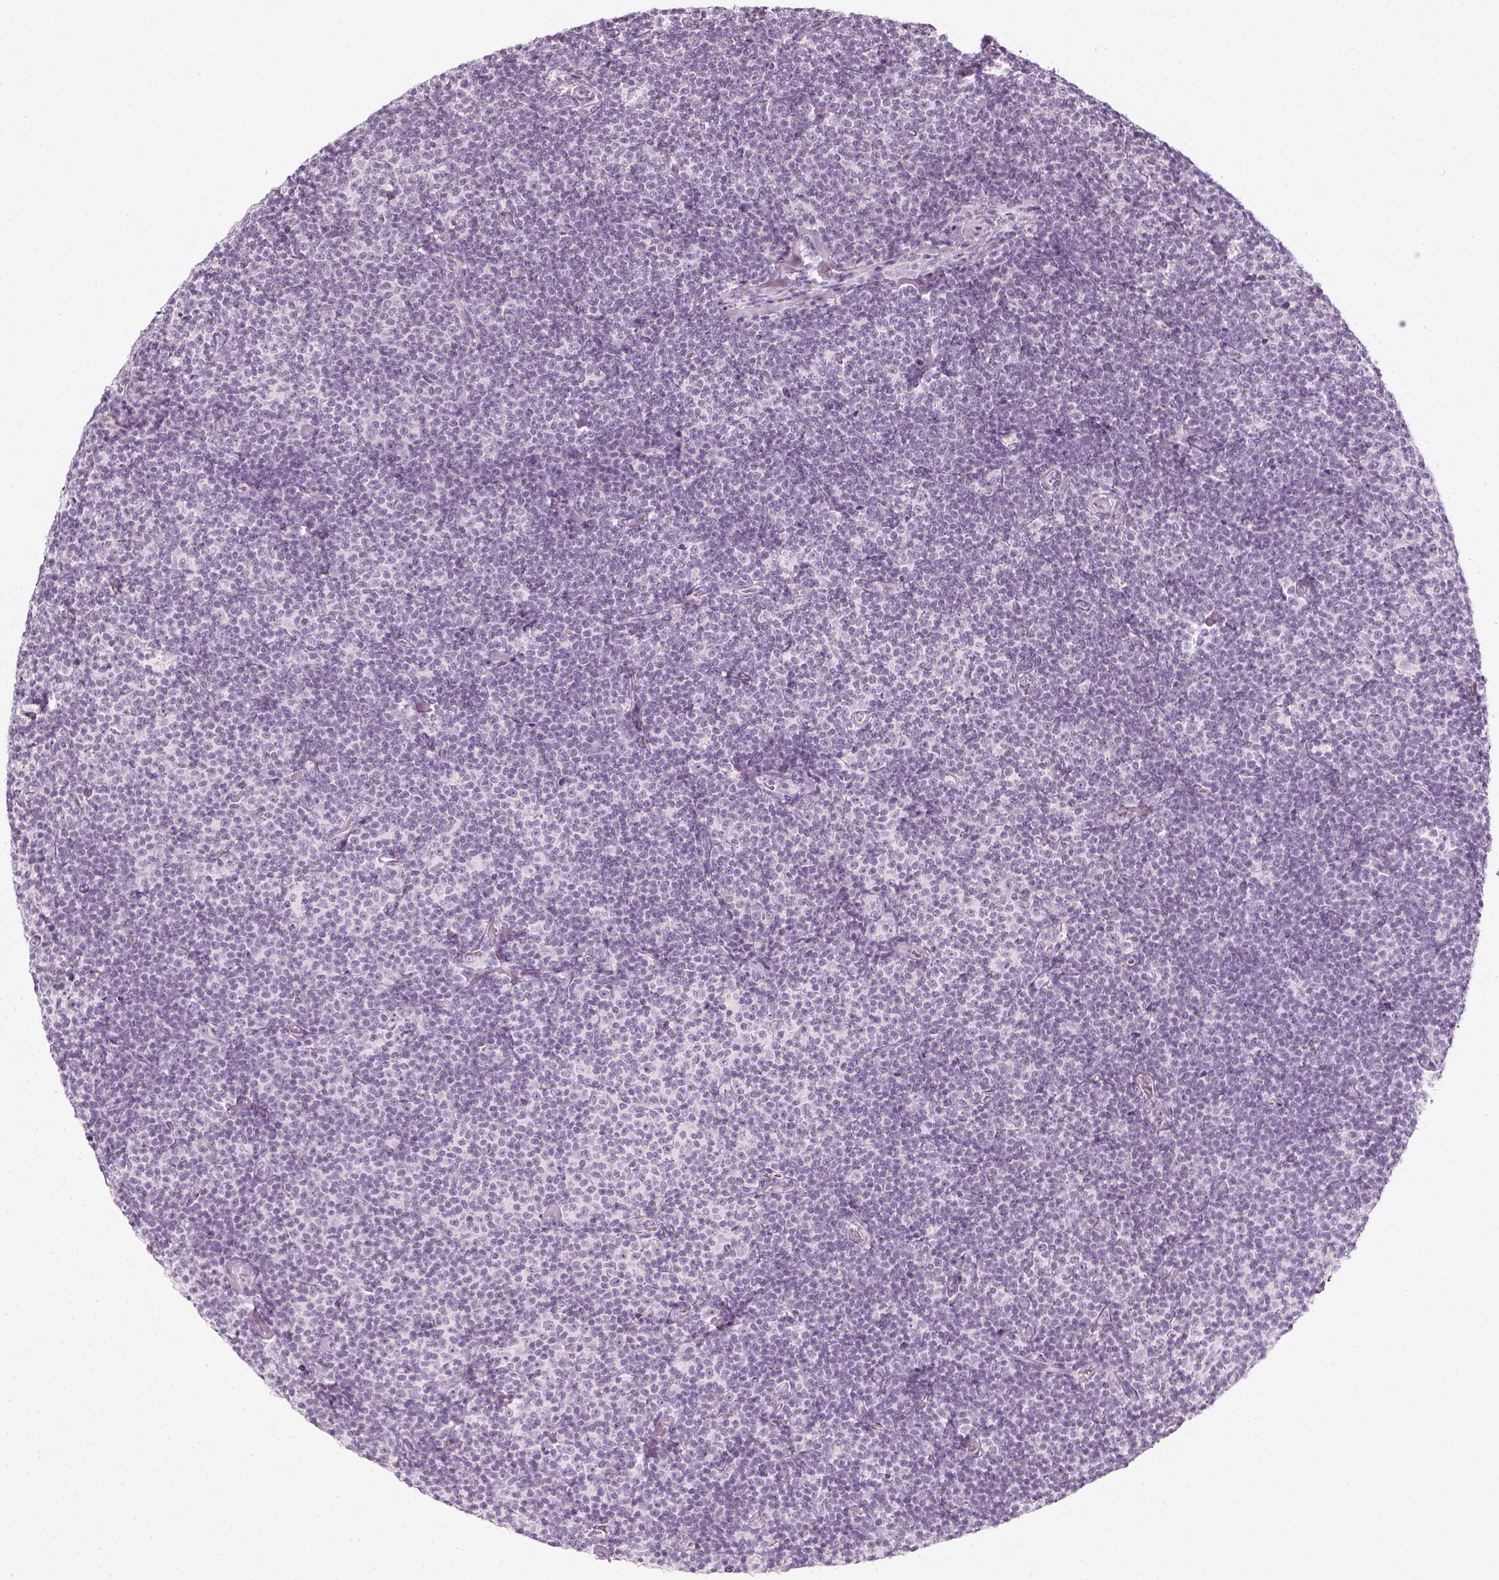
{"staining": {"intensity": "negative", "quantity": "none", "location": "none"}, "tissue": "lymphoma", "cell_type": "Tumor cells", "image_type": "cancer", "snomed": [{"axis": "morphology", "description": "Malignant lymphoma, non-Hodgkin's type, Low grade"}, {"axis": "topography", "description": "Lymph node"}], "caption": "Immunohistochemistry micrograph of human lymphoma stained for a protein (brown), which displays no positivity in tumor cells. Brightfield microscopy of immunohistochemistry (IHC) stained with DAB (3,3'-diaminobenzidine) (brown) and hematoxylin (blue), captured at high magnification.", "gene": "KRT25", "patient": {"sex": "male", "age": 81}}